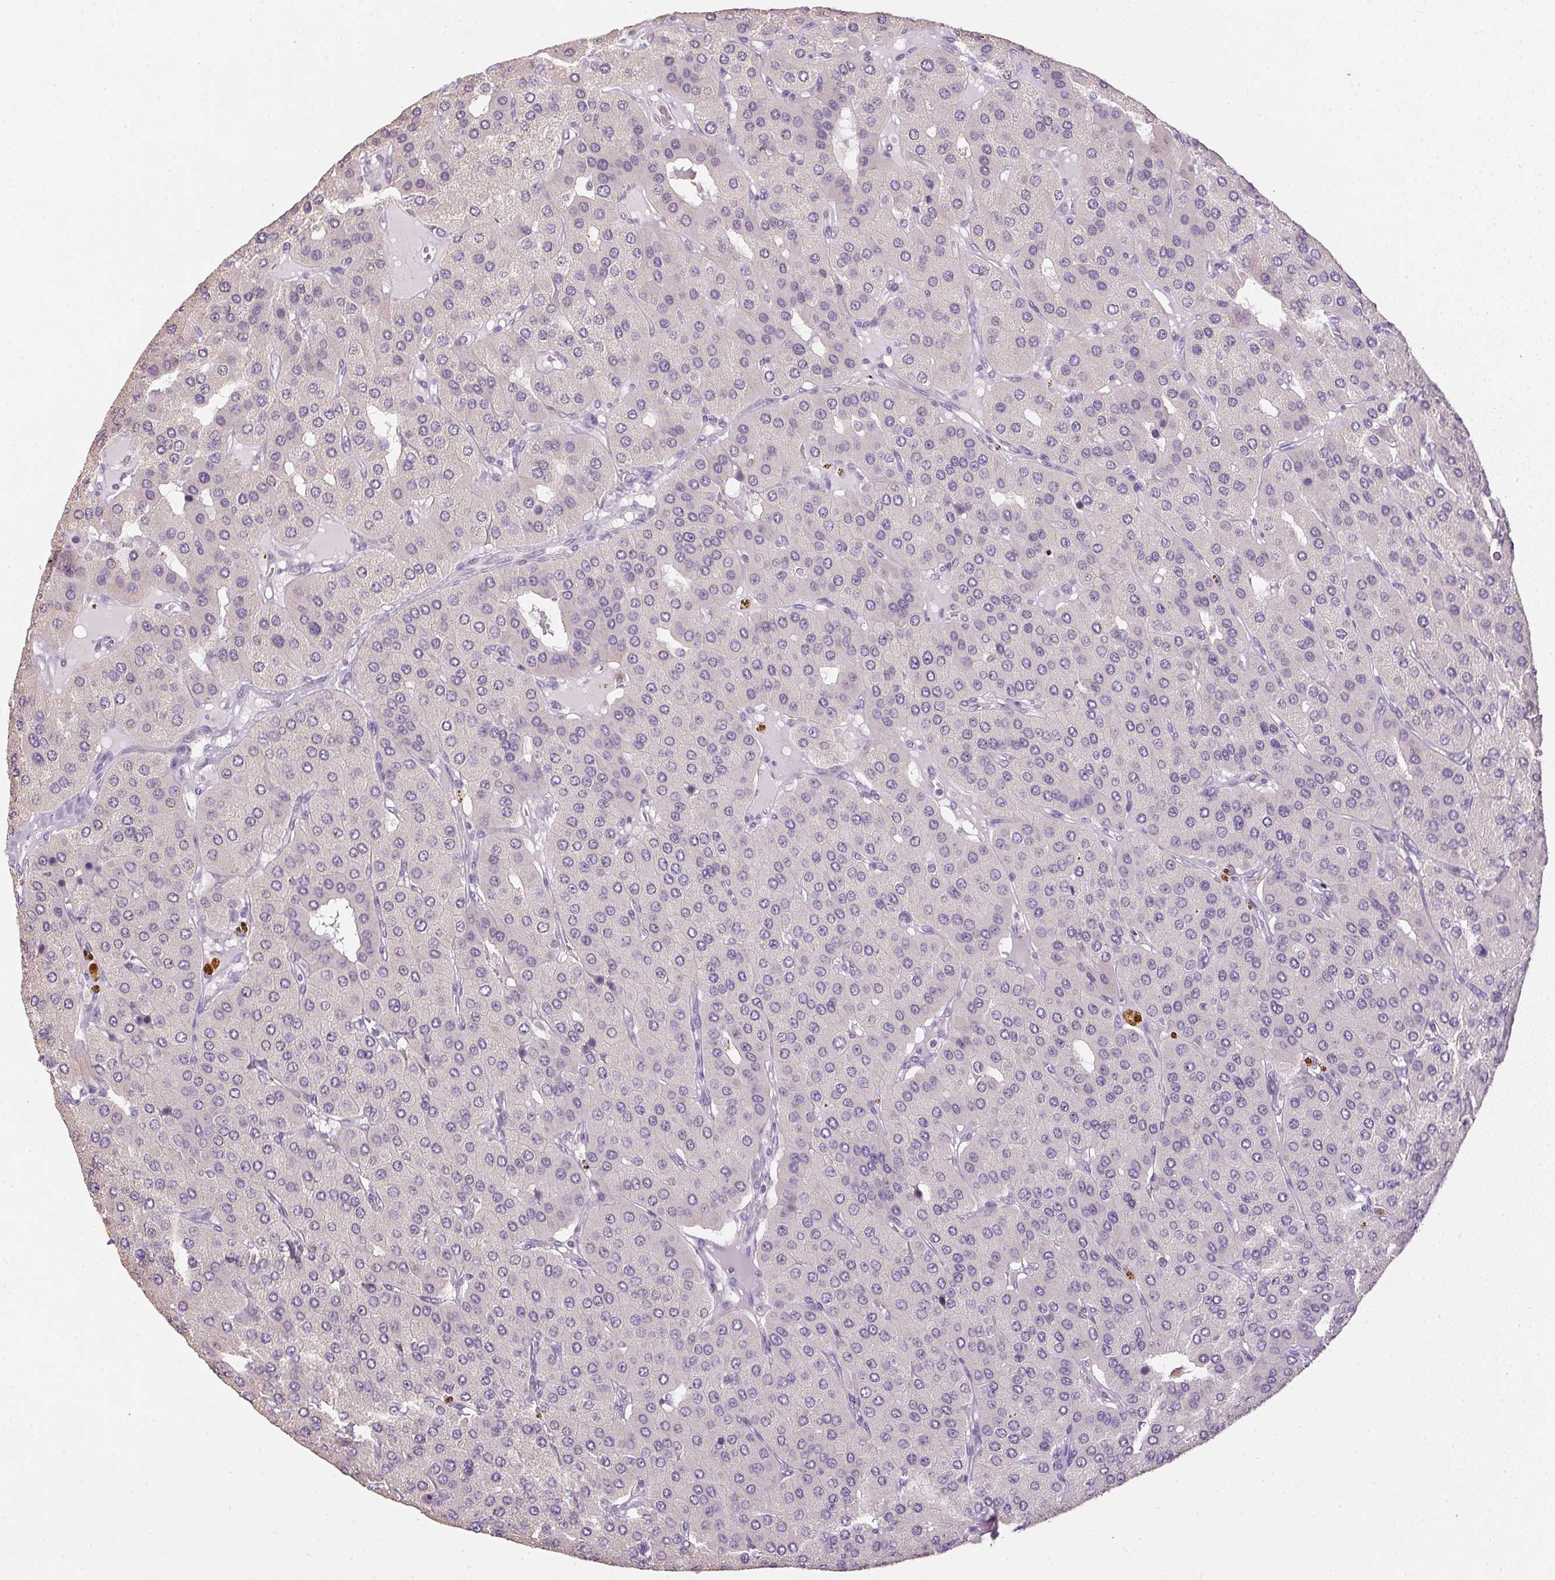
{"staining": {"intensity": "negative", "quantity": "none", "location": "none"}, "tissue": "parathyroid gland", "cell_type": "Glandular cells", "image_type": "normal", "snomed": [{"axis": "morphology", "description": "Normal tissue, NOS"}, {"axis": "morphology", "description": "Adenoma, NOS"}, {"axis": "topography", "description": "Parathyroid gland"}], "caption": "Glandular cells are negative for protein expression in benign human parathyroid gland. (Brightfield microscopy of DAB (3,3'-diaminobenzidine) IHC at high magnification).", "gene": "SPACA9", "patient": {"sex": "female", "age": 86}}